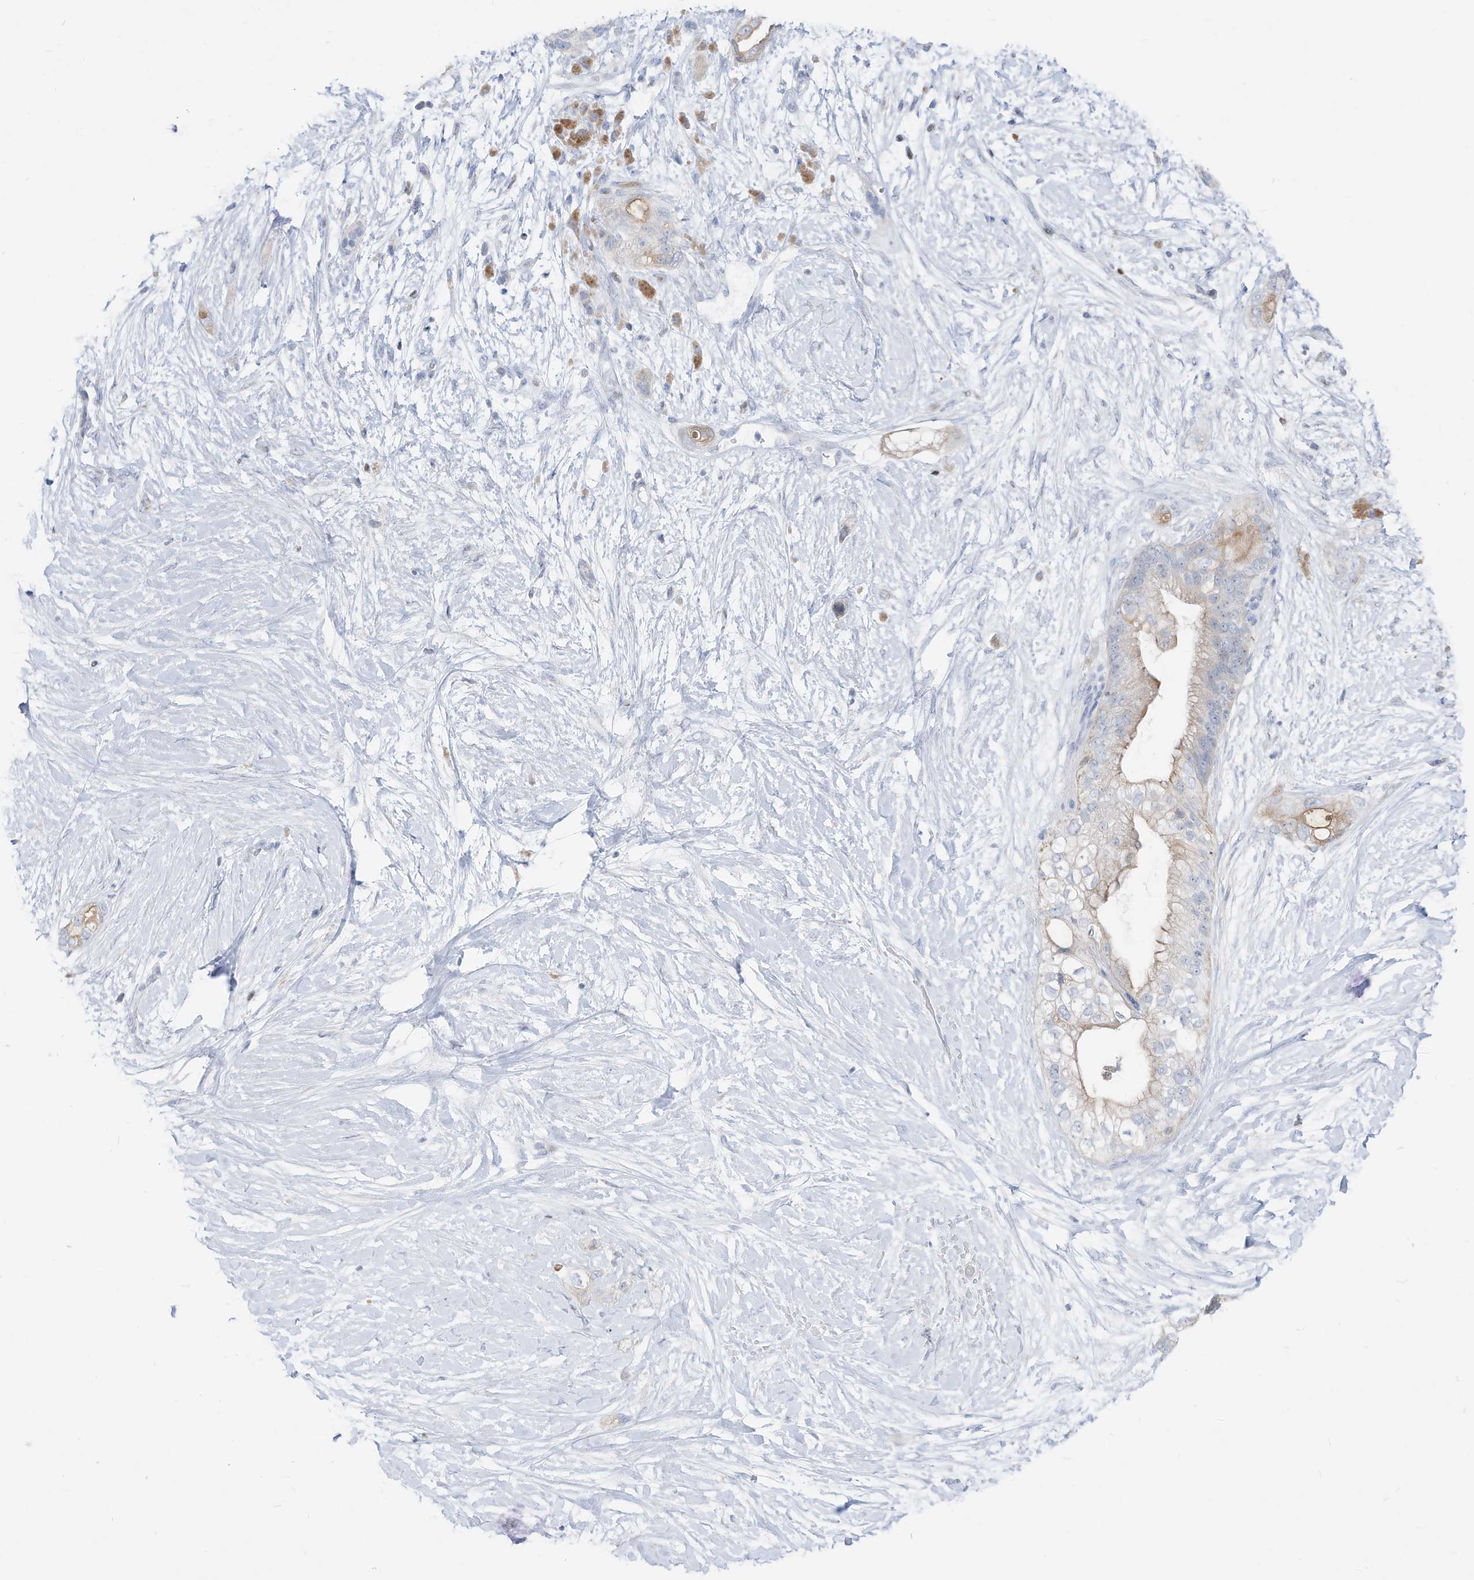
{"staining": {"intensity": "weak", "quantity": "<25%", "location": "cytoplasmic/membranous"}, "tissue": "pancreatic cancer", "cell_type": "Tumor cells", "image_type": "cancer", "snomed": [{"axis": "morphology", "description": "Adenocarcinoma, NOS"}, {"axis": "topography", "description": "Pancreas"}], "caption": "DAB immunohistochemical staining of pancreatic cancer (adenocarcinoma) shows no significant positivity in tumor cells.", "gene": "FRS3", "patient": {"sex": "male", "age": 53}}